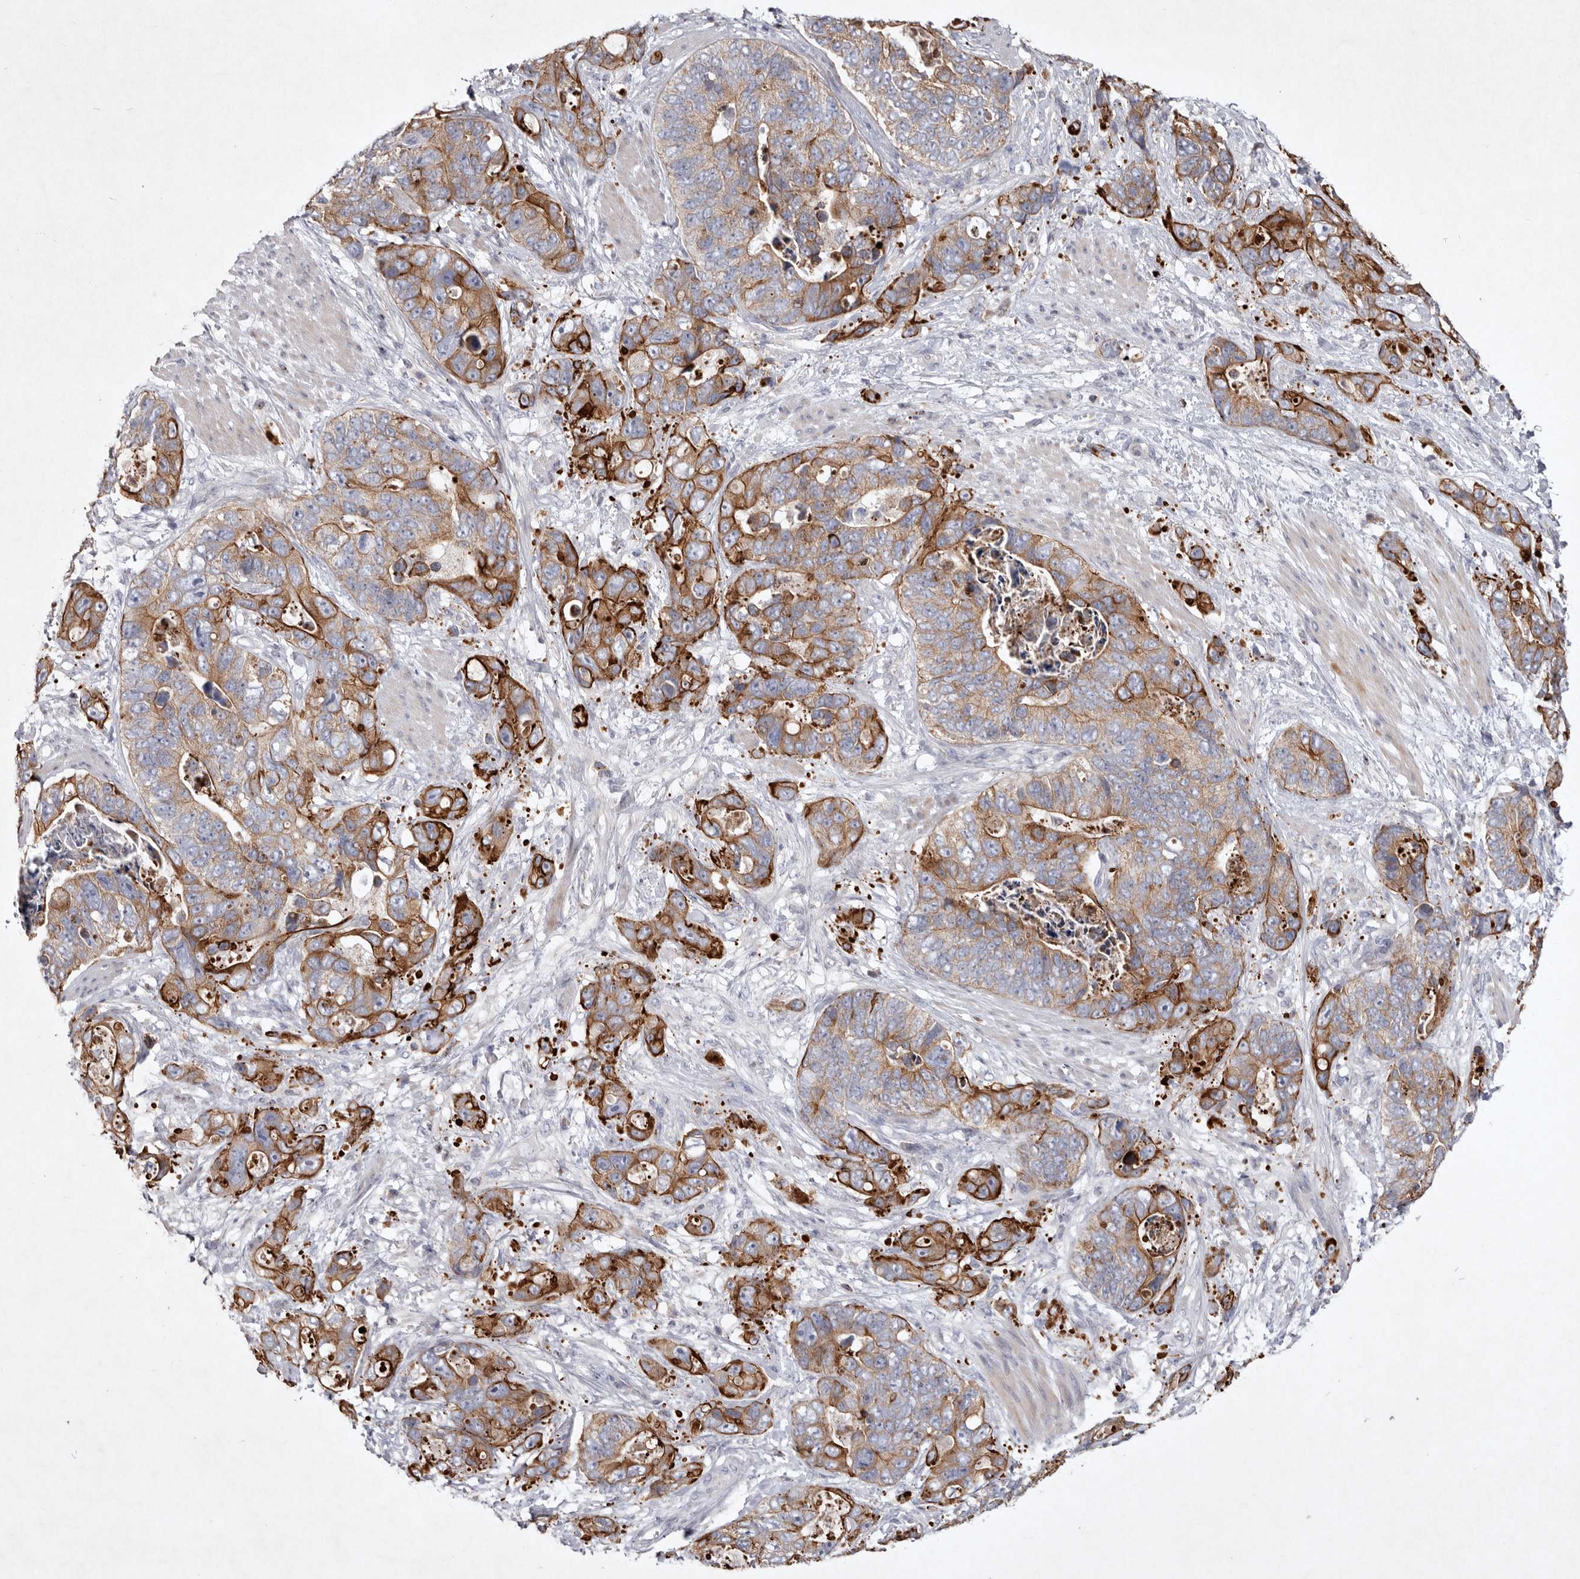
{"staining": {"intensity": "strong", "quantity": "25%-75%", "location": "cytoplasmic/membranous"}, "tissue": "stomach cancer", "cell_type": "Tumor cells", "image_type": "cancer", "snomed": [{"axis": "morphology", "description": "Normal tissue, NOS"}, {"axis": "morphology", "description": "Adenocarcinoma, NOS"}, {"axis": "topography", "description": "Stomach"}], "caption": "IHC (DAB (3,3'-diaminobenzidine)) staining of human stomach cancer (adenocarcinoma) reveals strong cytoplasmic/membranous protein staining in about 25%-75% of tumor cells. (DAB (3,3'-diaminobenzidine) IHC with brightfield microscopy, high magnification).", "gene": "TNFSF14", "patient": {"sex": "female", "age": 89}}